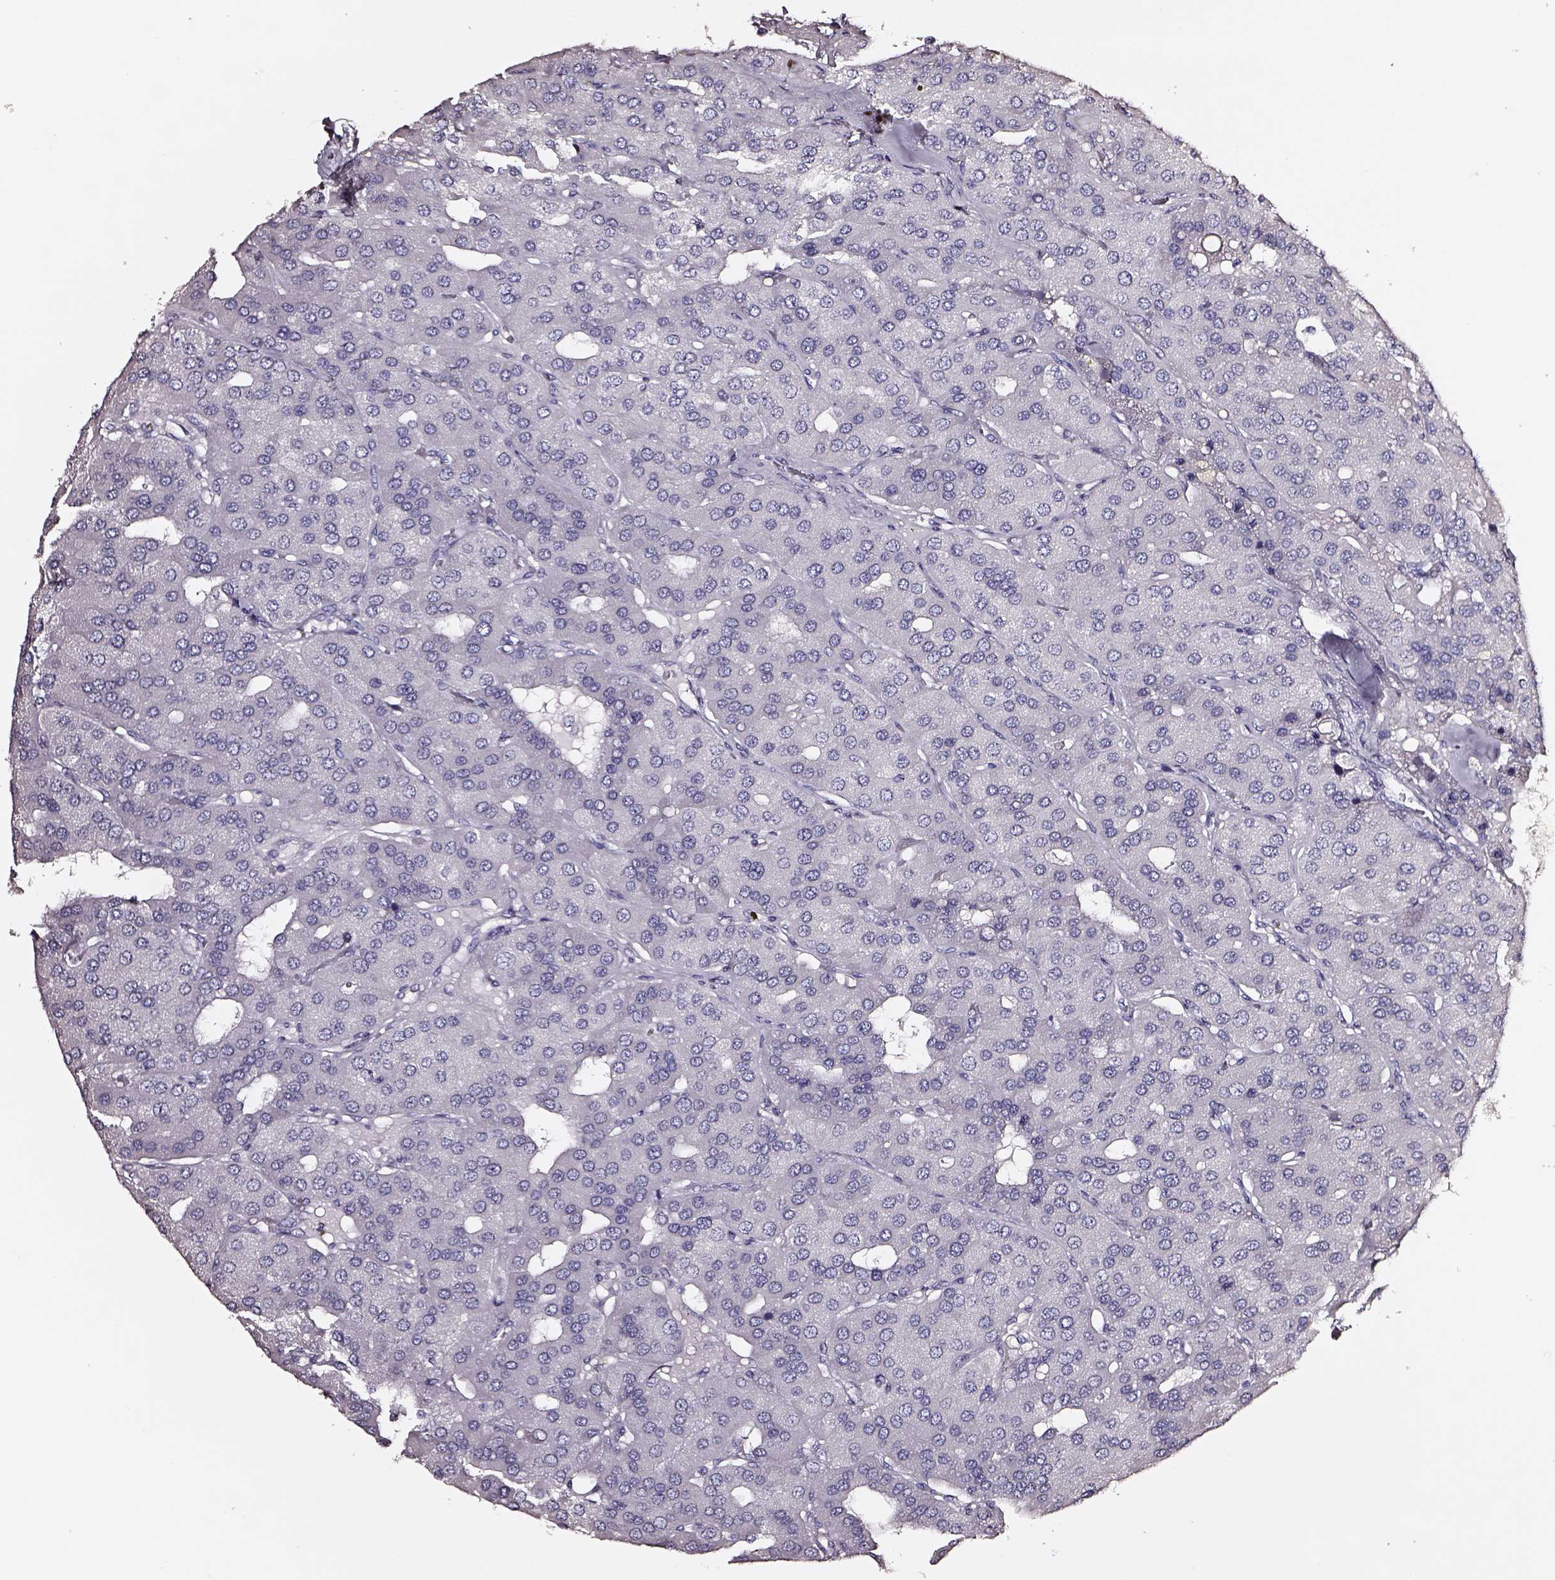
{"staining": {"intensity": "negative", "quantity": "none", "location": "none"}, "tissue": "parathyroid gland", "cell_type": "Glandular cells", "image_type": "normal", "snomed": [{"axis": "morphology", "description": "Normal tissue, NOS"}, {"axis": "morphology", "description": "Adenoma, NOS"}, {"axis": "topography", "description": "Parathyroid gland"}], "caption": "Immunohistochemistry photomicrograph of unremarkable parathyroid gland stained for a protein (brown), which demonstrates no expression in glandular cells.", "gene": "DPEP1", "patient": {"sex": "female", "age": 86}}